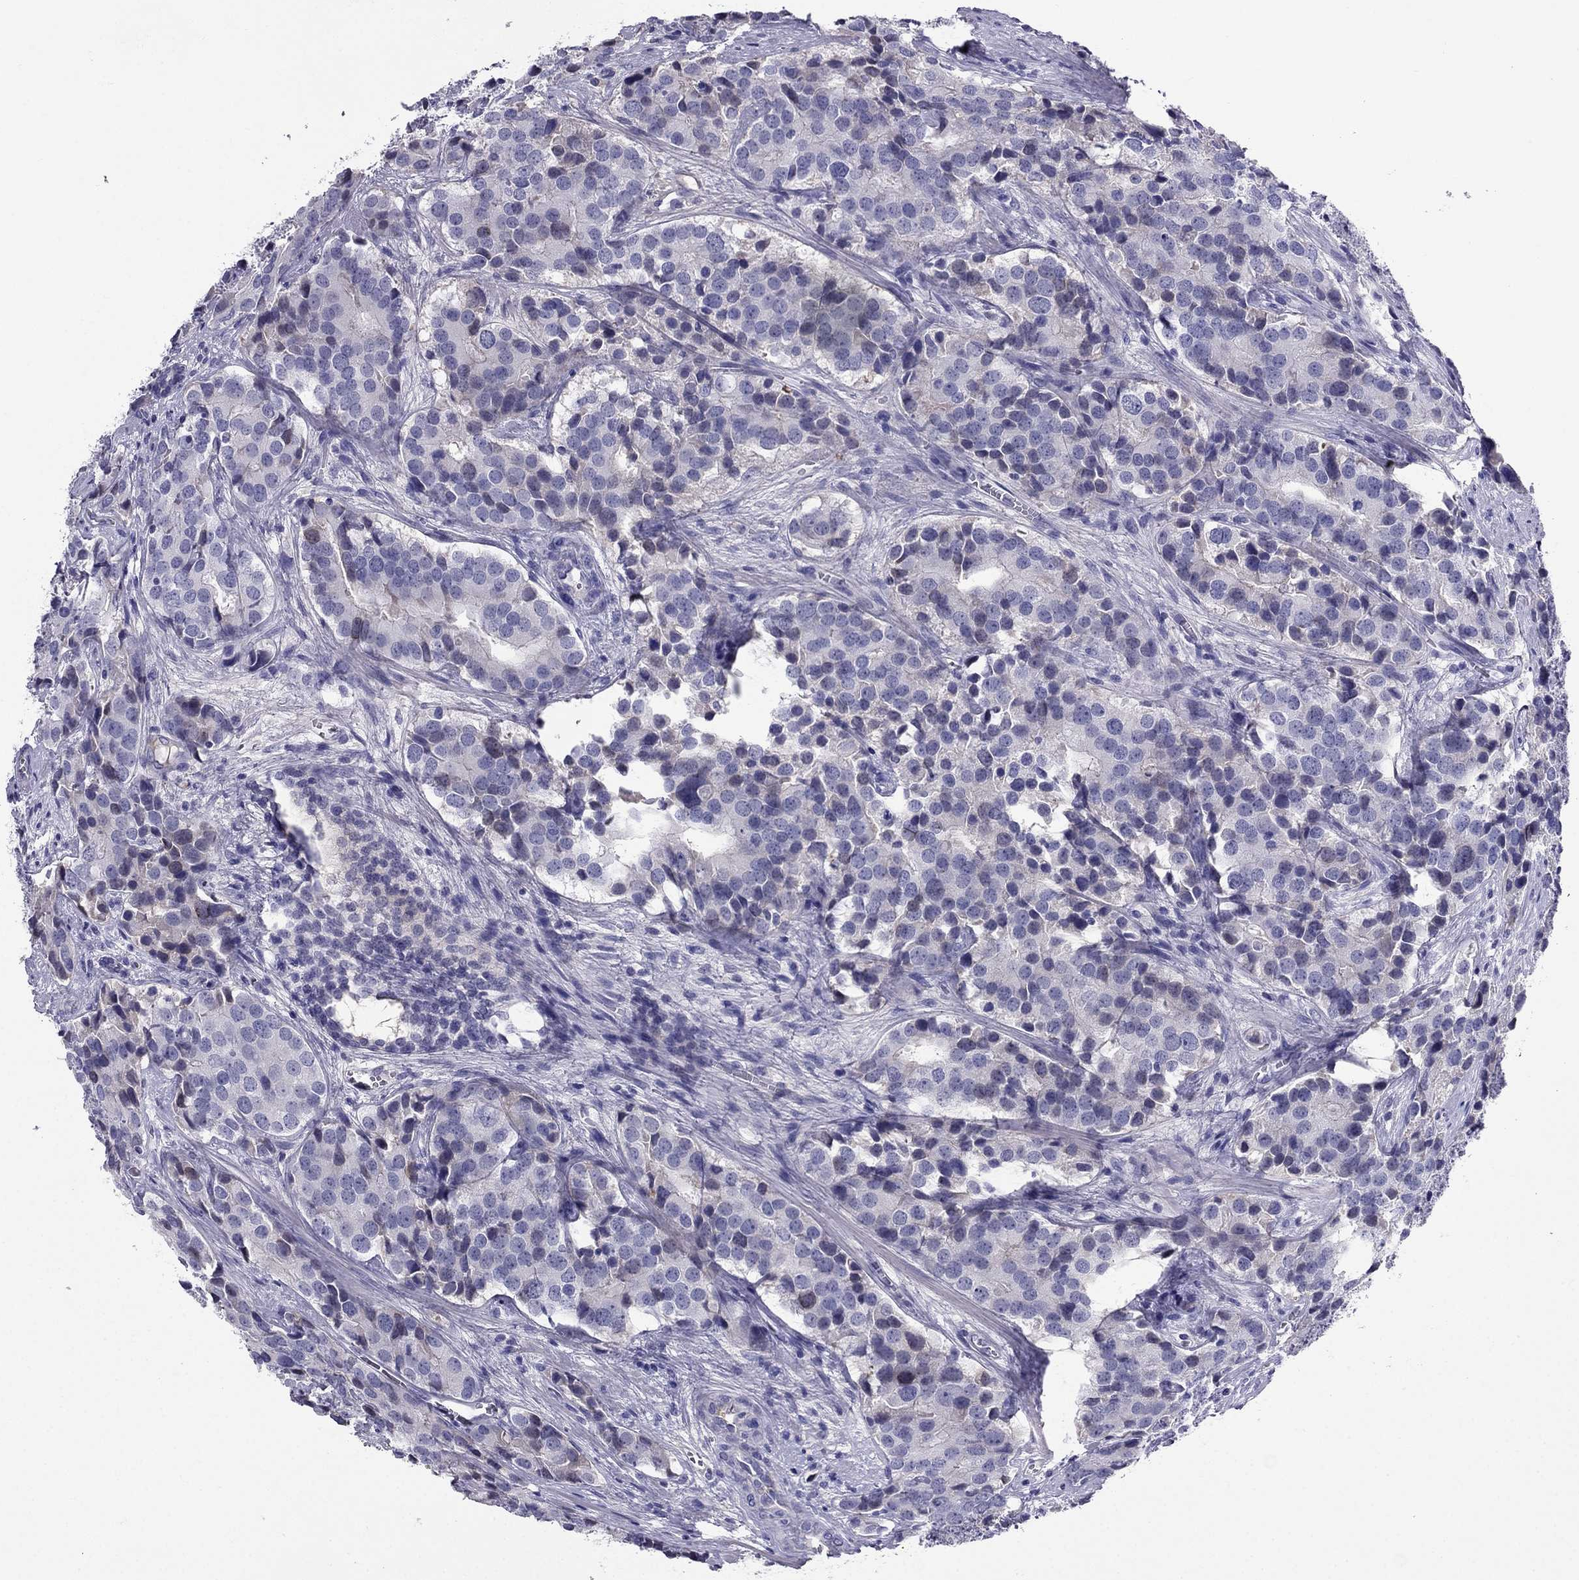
{"staining": {"intensity": "negative", "quantity": "none", "location": "none"}, "tissue": "prostate cancer", "cell_type": "Tumor cells", "image_type": "cancer", "snomed": [{"axis": "morphology", "description": "Adenocarcinoma, NOS"}, {"axis": "topography", "description": "Prostate and seminal vesicle, NOS"}], "caption": "High magnification brightfield microscopy of prostate adenocarcinoma stained with DAB (3,3'-diaminobenzidine) (brown) and counterstained with hematoxylin (blue): tumor cells show no significant staining.", "gene": "TBC1D21", "patient": {"sex": "male", "age": 63}}